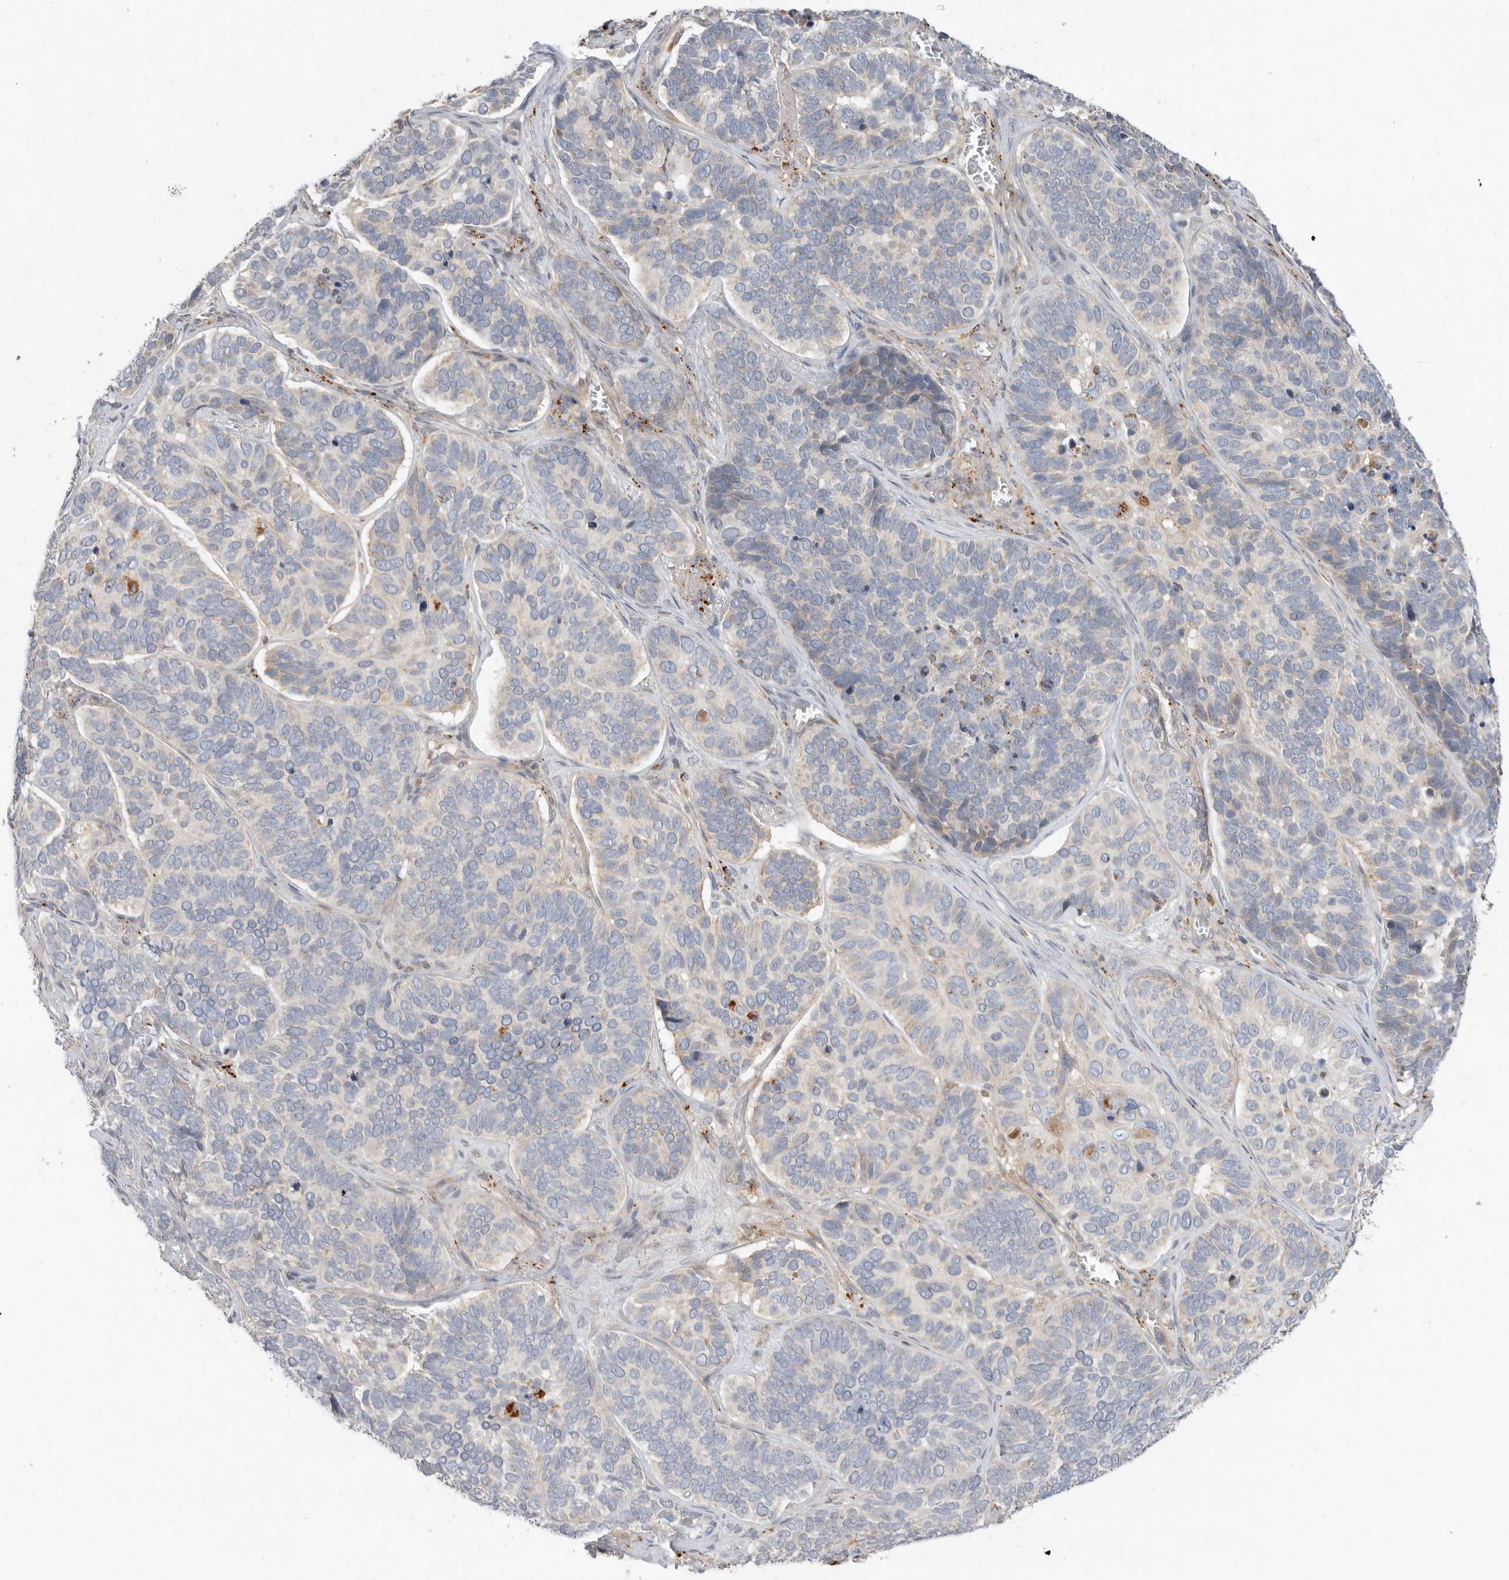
{"staining": {"intensity": "negative", "quantity": "none", "location": "none"}, "tissue": "skin cancer", "cell_type": "Tumor cells", "image_type": "cancer", "snomed": [{"axis": "morphology", "description": "Basal cell carcinoma"}, {"axis": "topography", "description": "Skin"}], "caption": "Tumor cells show no significant expression in basal cell carcinoma (skin).", "gene": "GNE", "patient": {"sex": "male", "age": 62}}